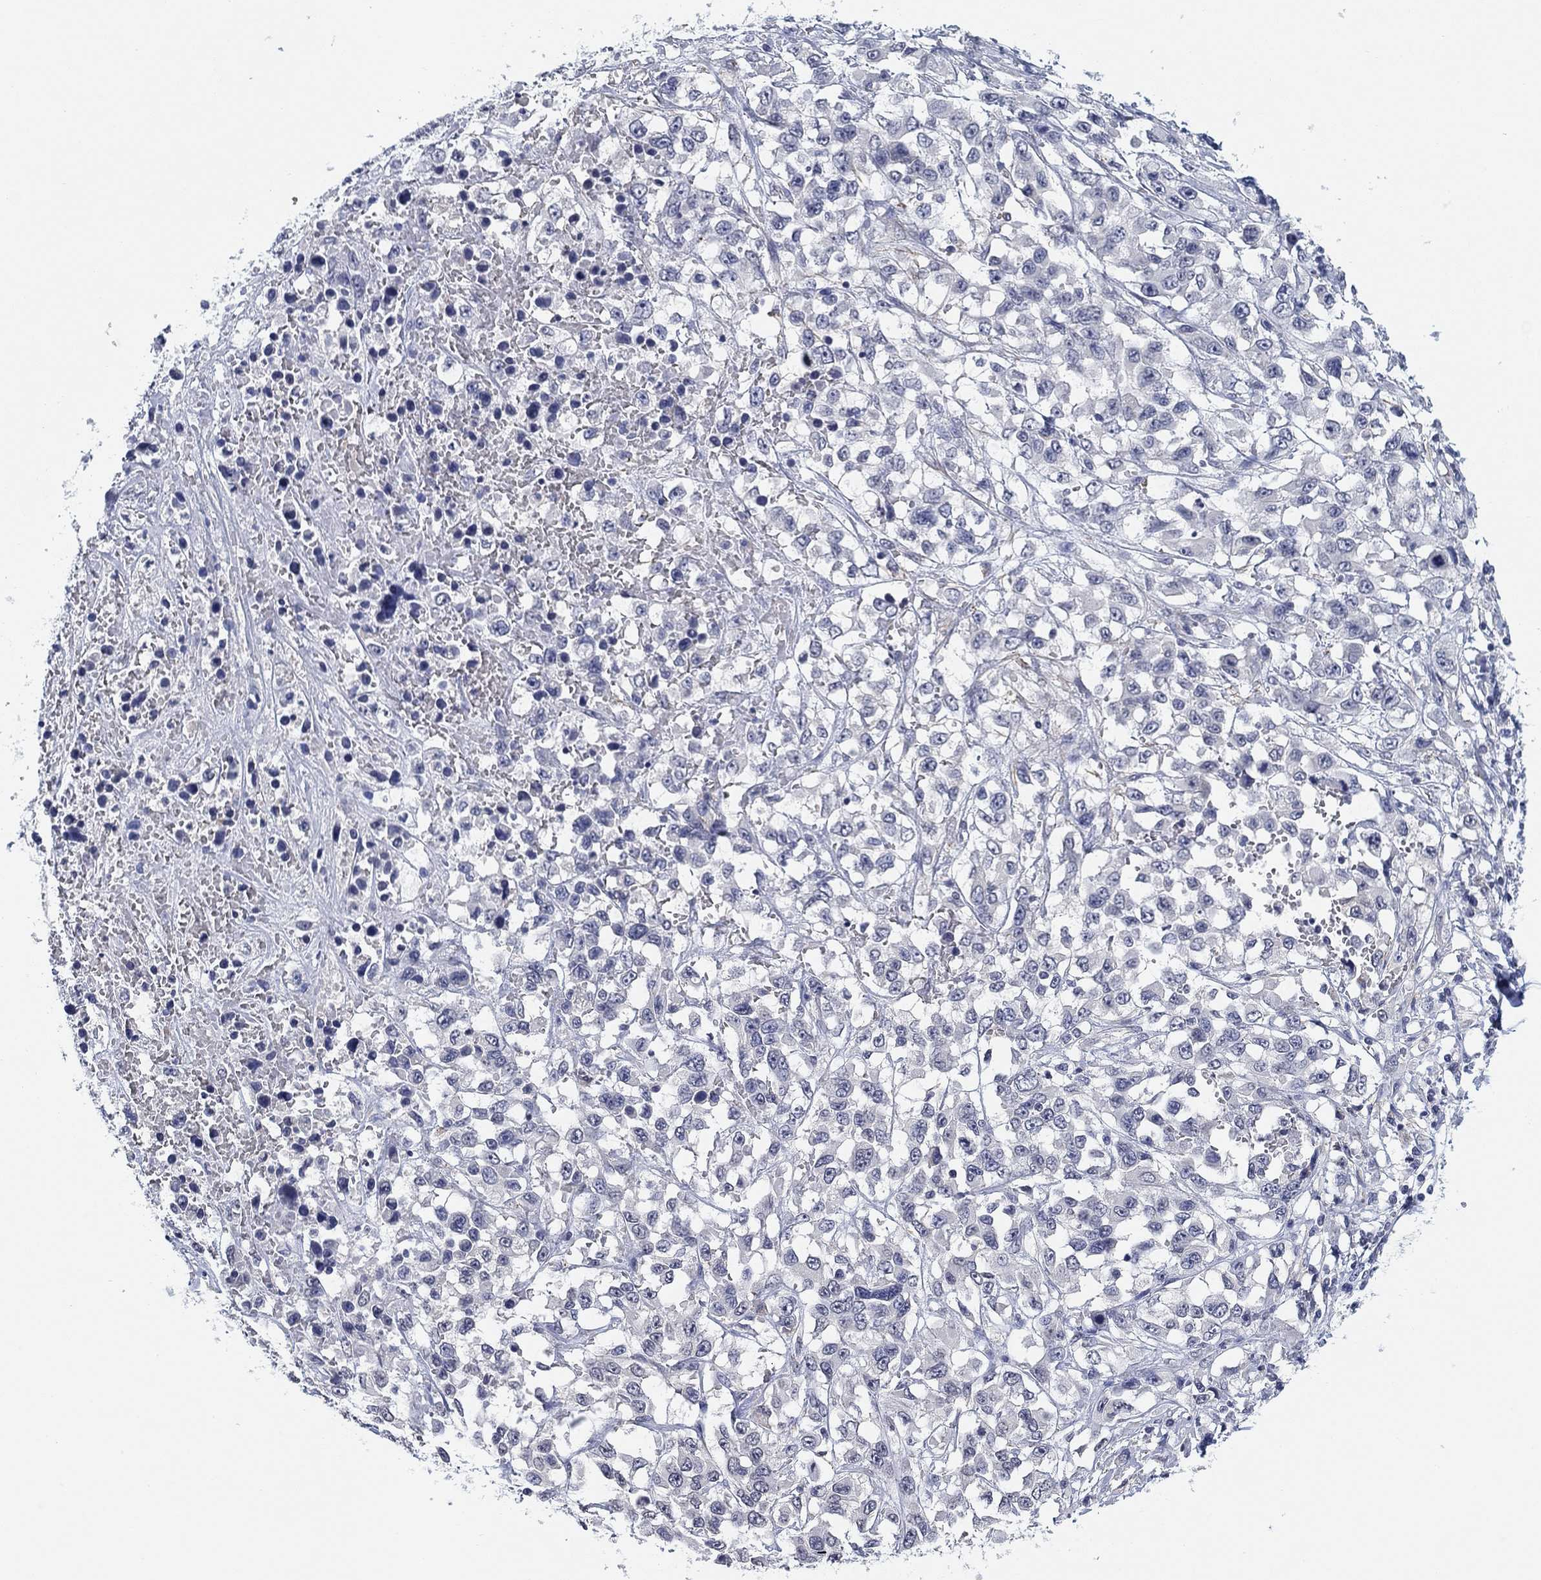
{"staining": {"intensity": "negative", "quantity": "none", "location": "none"}, "tissue": "liver cancer", "cell_type": "Tumor cells", "image_type": "cancer", "snomed": [{"axis": "morphology", "description": "Adenocarcinoma, NOS"}, {"axis": "morphology", "description": "Cholangiocarcinoma"}, {"axis": "topography", "description": "Liver"}], "caption": "Immunohistochemical staining of liver cancer displays no significant staining in tumor cells. (DAB (3,3'-diaminobenzidine) IHC visualized using brightfield microscopy, high magnification).", "gene": "OTUB2", "patient": {"sex": "male", "age": 64}}